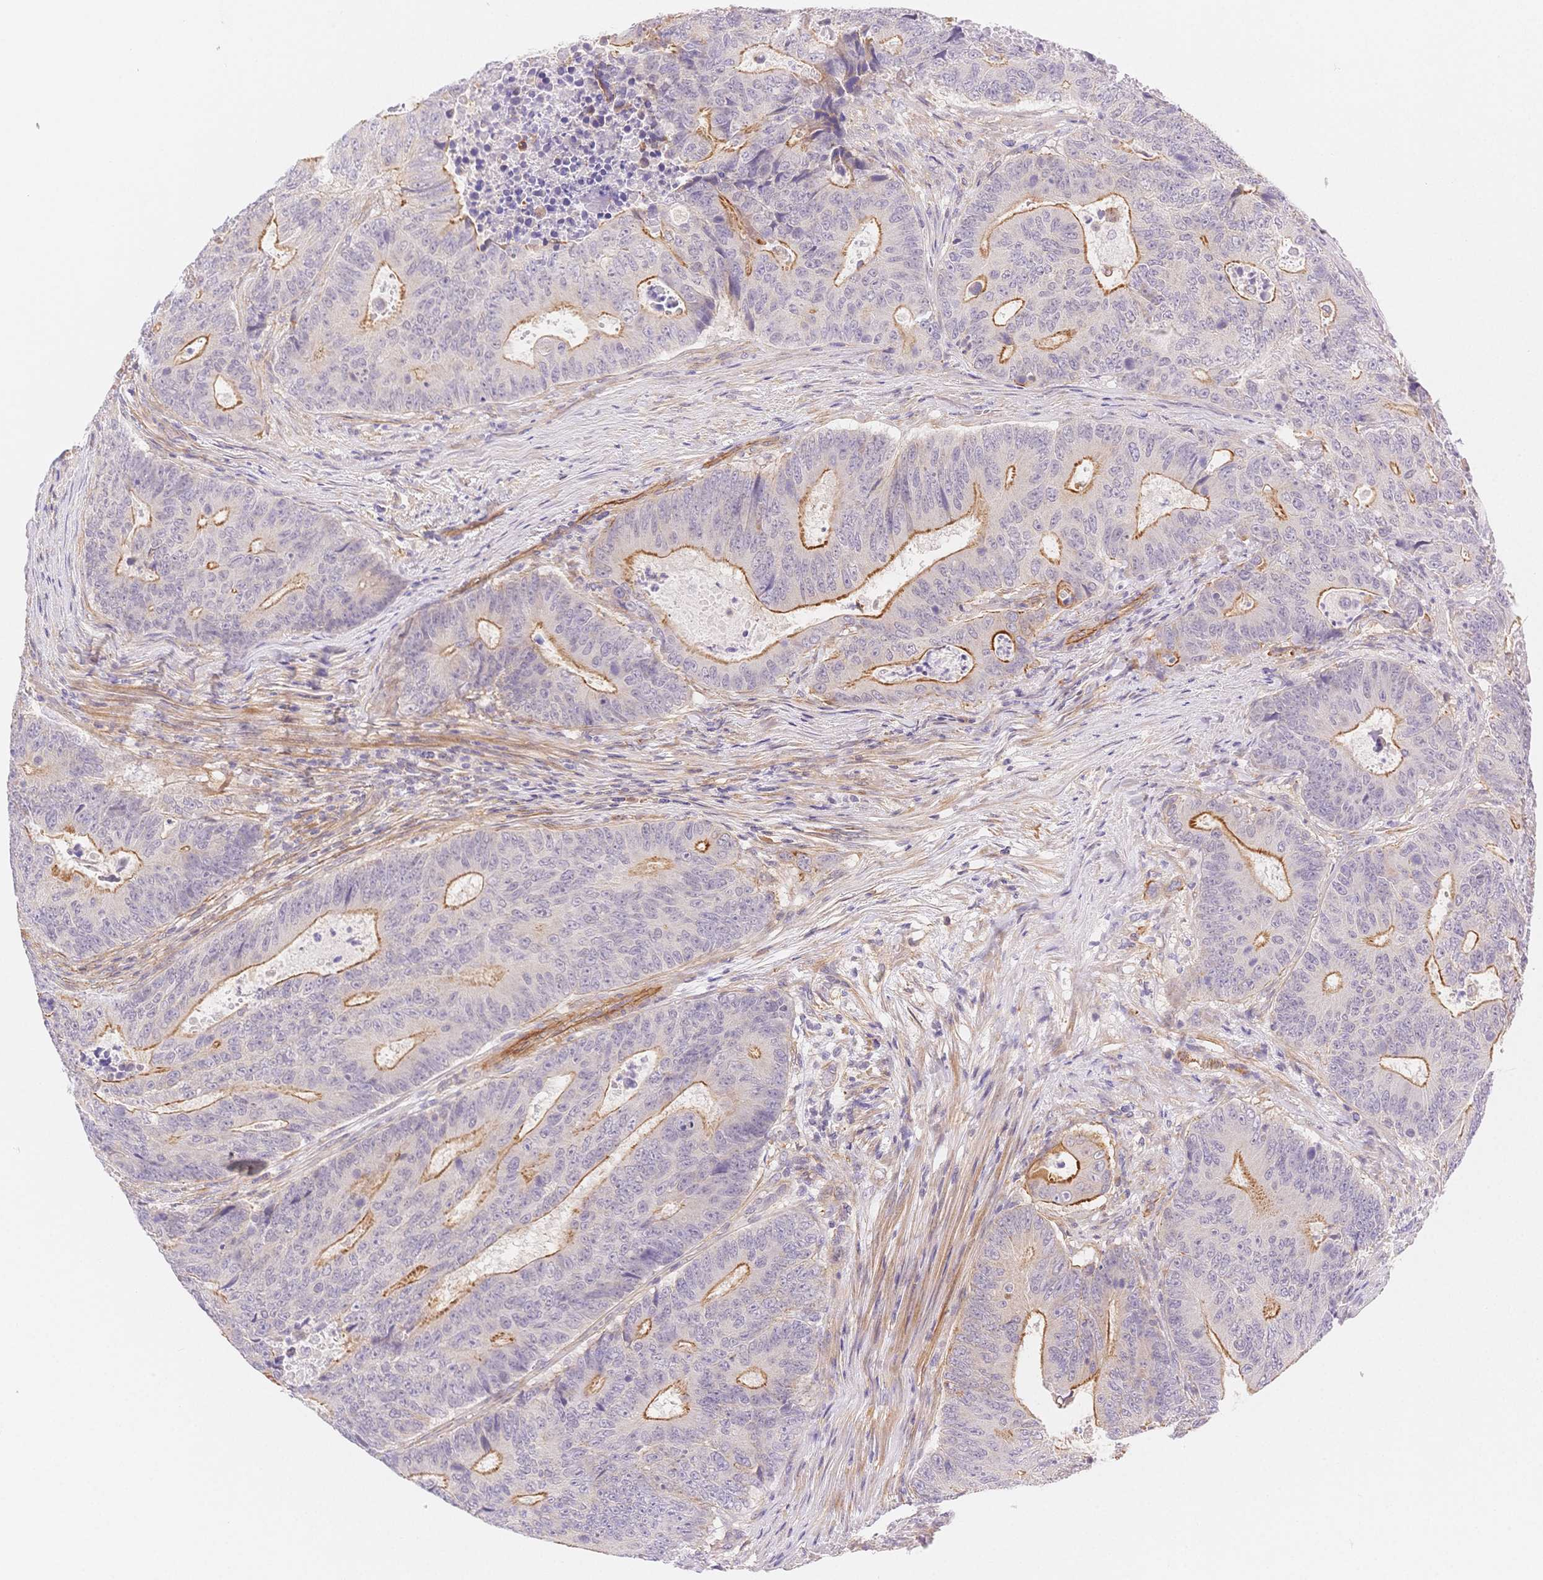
{"staining": {"intensity": "moderate", "quantity": "25%-75%", "location": "cytoplasmic/membranous"}, "tissue": "colorectal cancer", "cell_type": "Tumor cells", "image_type": "cancer", "snomed": [{"axis": "morphology", "description": "Adenocarcinoma, NOS"}, {"axis": "topography", "description": "Colon"}], "caption": "Immunohistochemistry (IHC) (DAB (3,3'-diaminobenzidine)) staining of colorectal cancer exhibits moderate cytoplasmic/membranous protein positivity in approximately 25%-75% of tumor cells. The protein is shown in brown color, while the nuclei are stained blue.", "gene": "CSN1S1", "patient": {"sex": "female", "age": 48}}